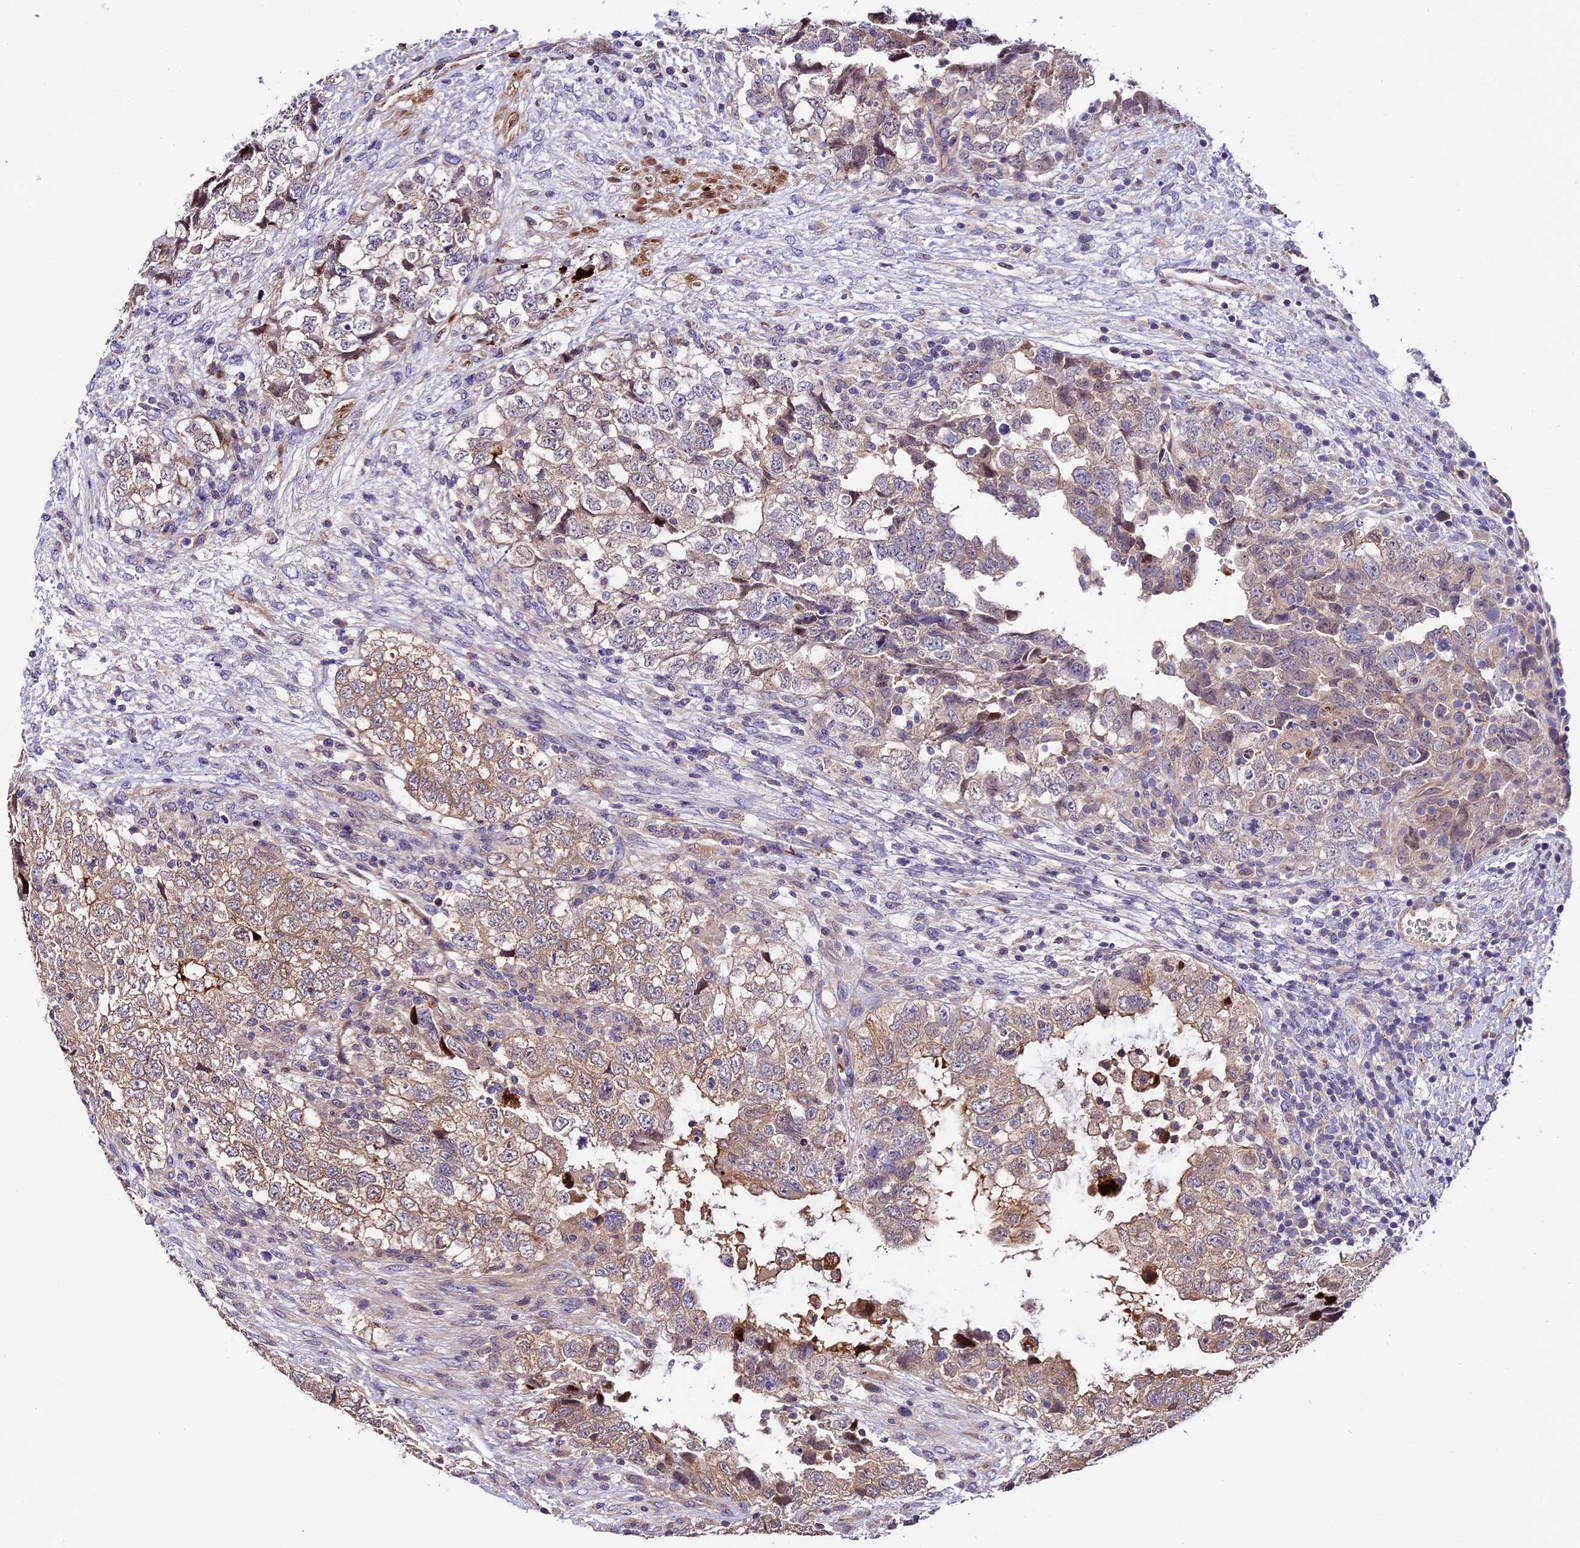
{"staining": {"intensity": "moderate", "quantity": "25%-75%", "location": "cytoplasmic/membranous"}, "tissue": "testis cancer", "cell_type": "Tumor cells", "image_type": "cancer", "snomed": [{"axis": "morphology", "description": "Carcinoma, Embryonal, NOS"}, {"axis": "topography", "description": "Testis"}], "caption": "A photomicrograph showing moderate cytoplasmic/membranous expression in about 25%-75% of tumor cells in testis cancer (embryonal carcinoma), as visualized by brown immunohistochemical staining.", "gene": "MAP3K7CL", "patient": {"sex": "male", "age": 37}}